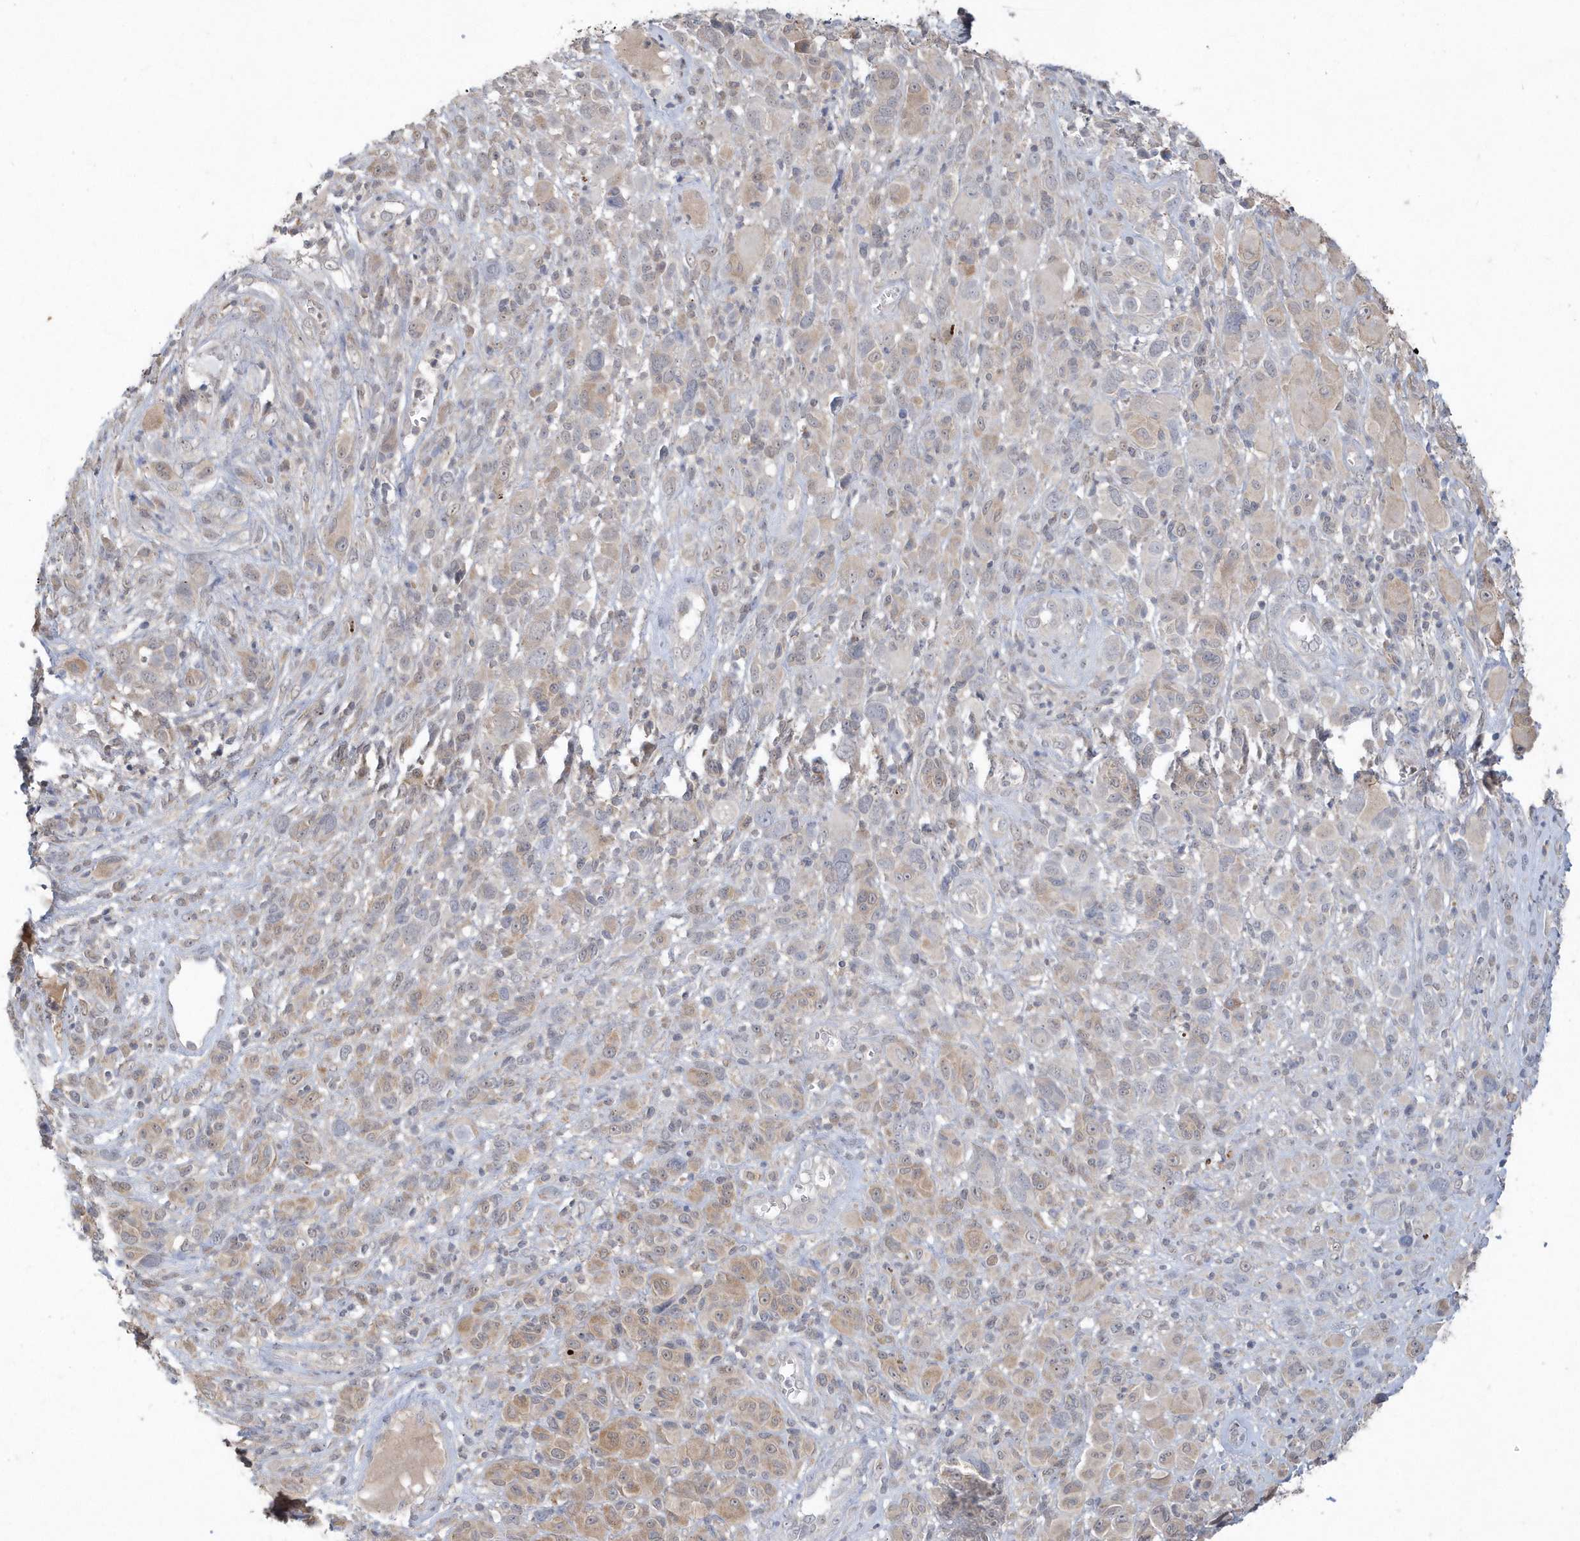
{"staining": {"intensity": "moderate", "quantity": ">75%", "location": "cytoplasmic/membranous"}, "tissue": "melanoma", "cell_type": "Tumor cells", "image_type": "cancer", "snomed": [{"axis": "morphology", "description": "Malignant melanoma, NOS"}, {"axis": "topography", "description": "Skin of trunk"}], "caption": "A medium amount of moderate cytoplasmic/membranous staining is present in approximately >75% of tumor cells in malignant melanoma tissue.", "gene": "AKR7A2", "patient": {"sex": "male", "age": 71}}